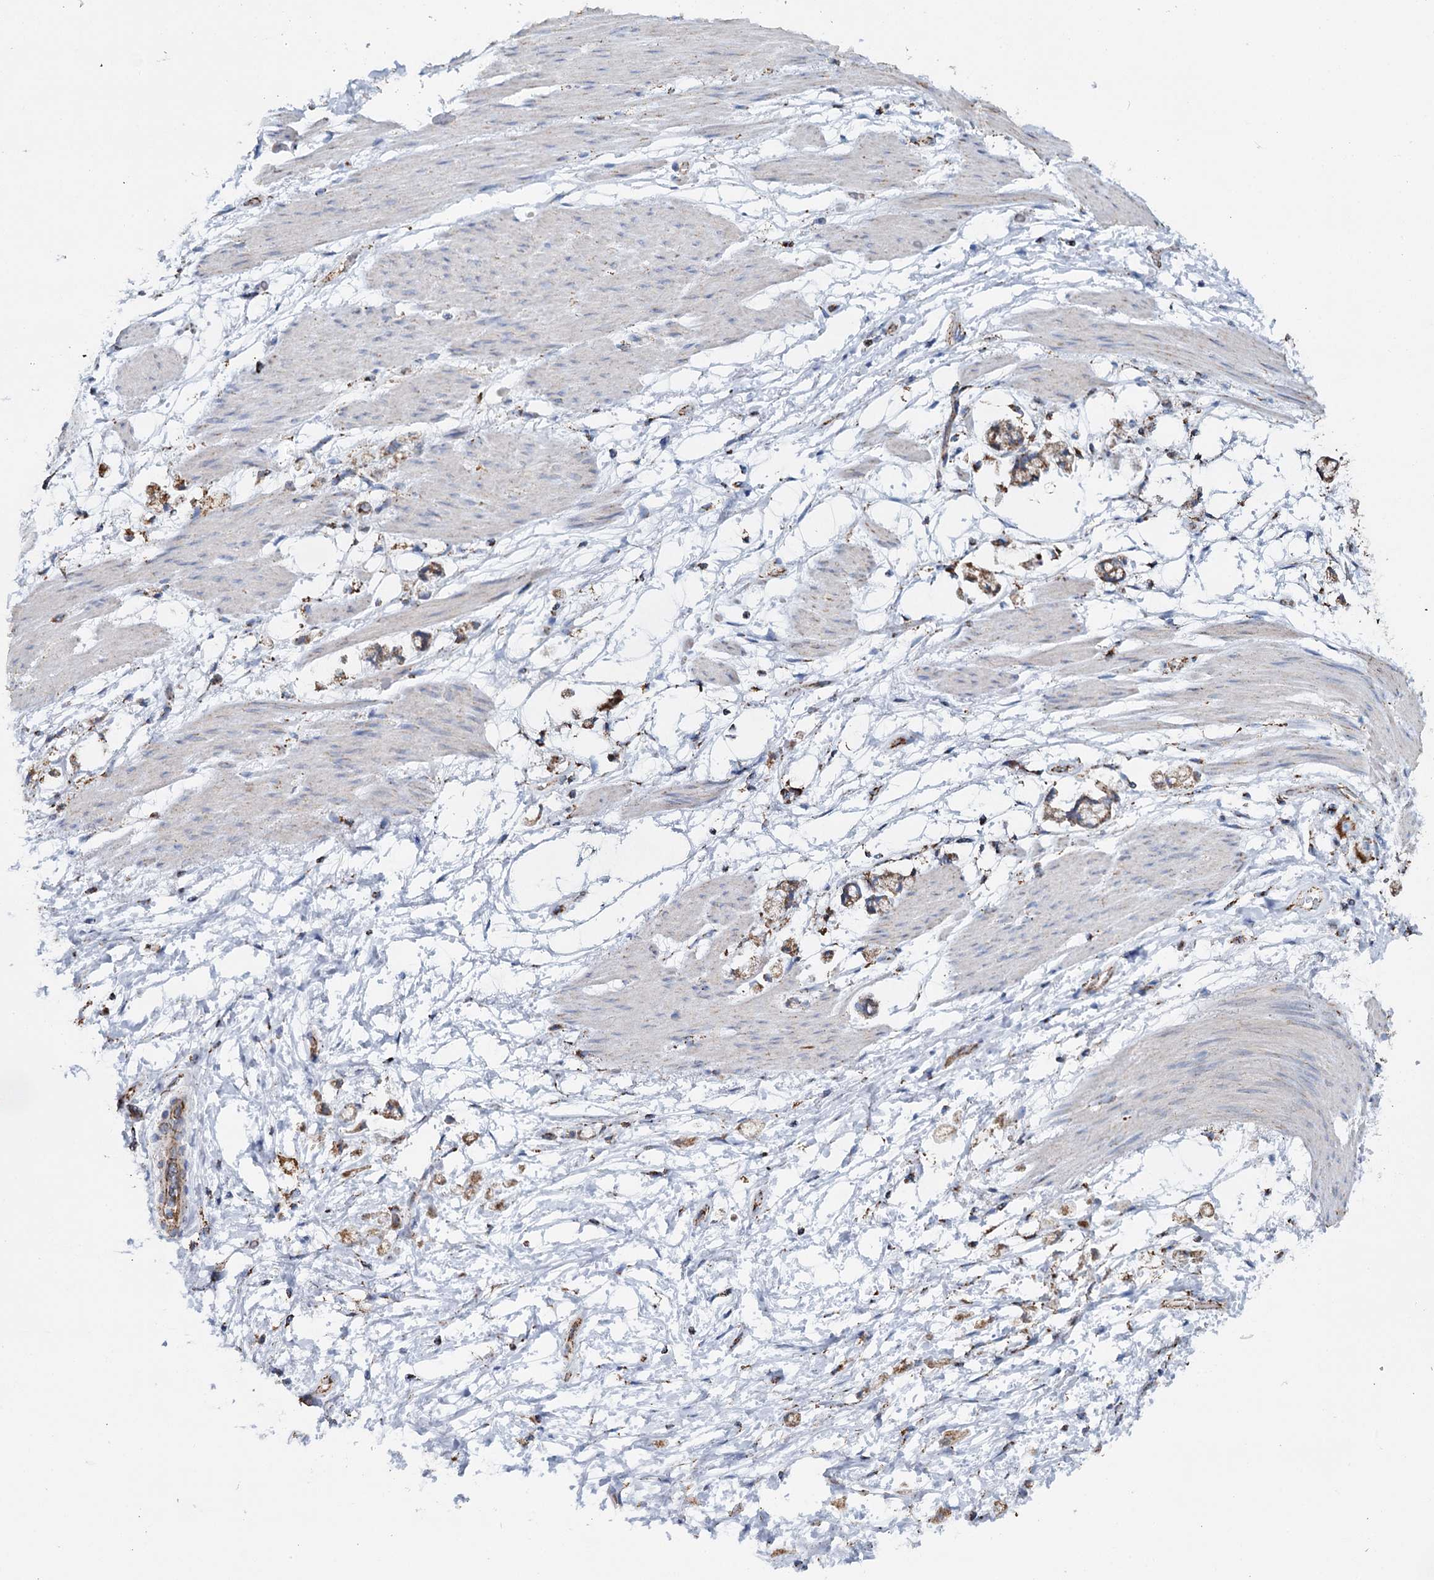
{"staining": {"intensity": "moderate", "quantity": ">75%", "location": "cytoplasmic/membranous"}, "tissue": "stomach cancer", "cell_type": "Tumor cells", "image_type": "cancer", "snomed": [{"axis": "morphology", "description": "Adenocarcinoma, NOS"}, {"axis": "topography", "description": "Stomach"}], "caption": "Tumor cells display medium levels of moderate cytoplasmic/membranous expression in approximately >75% of cells in stomach cancer (adenocarcinoma).", "gene": "MRPL44", "patient": {"sex": "female", "age": 60}}